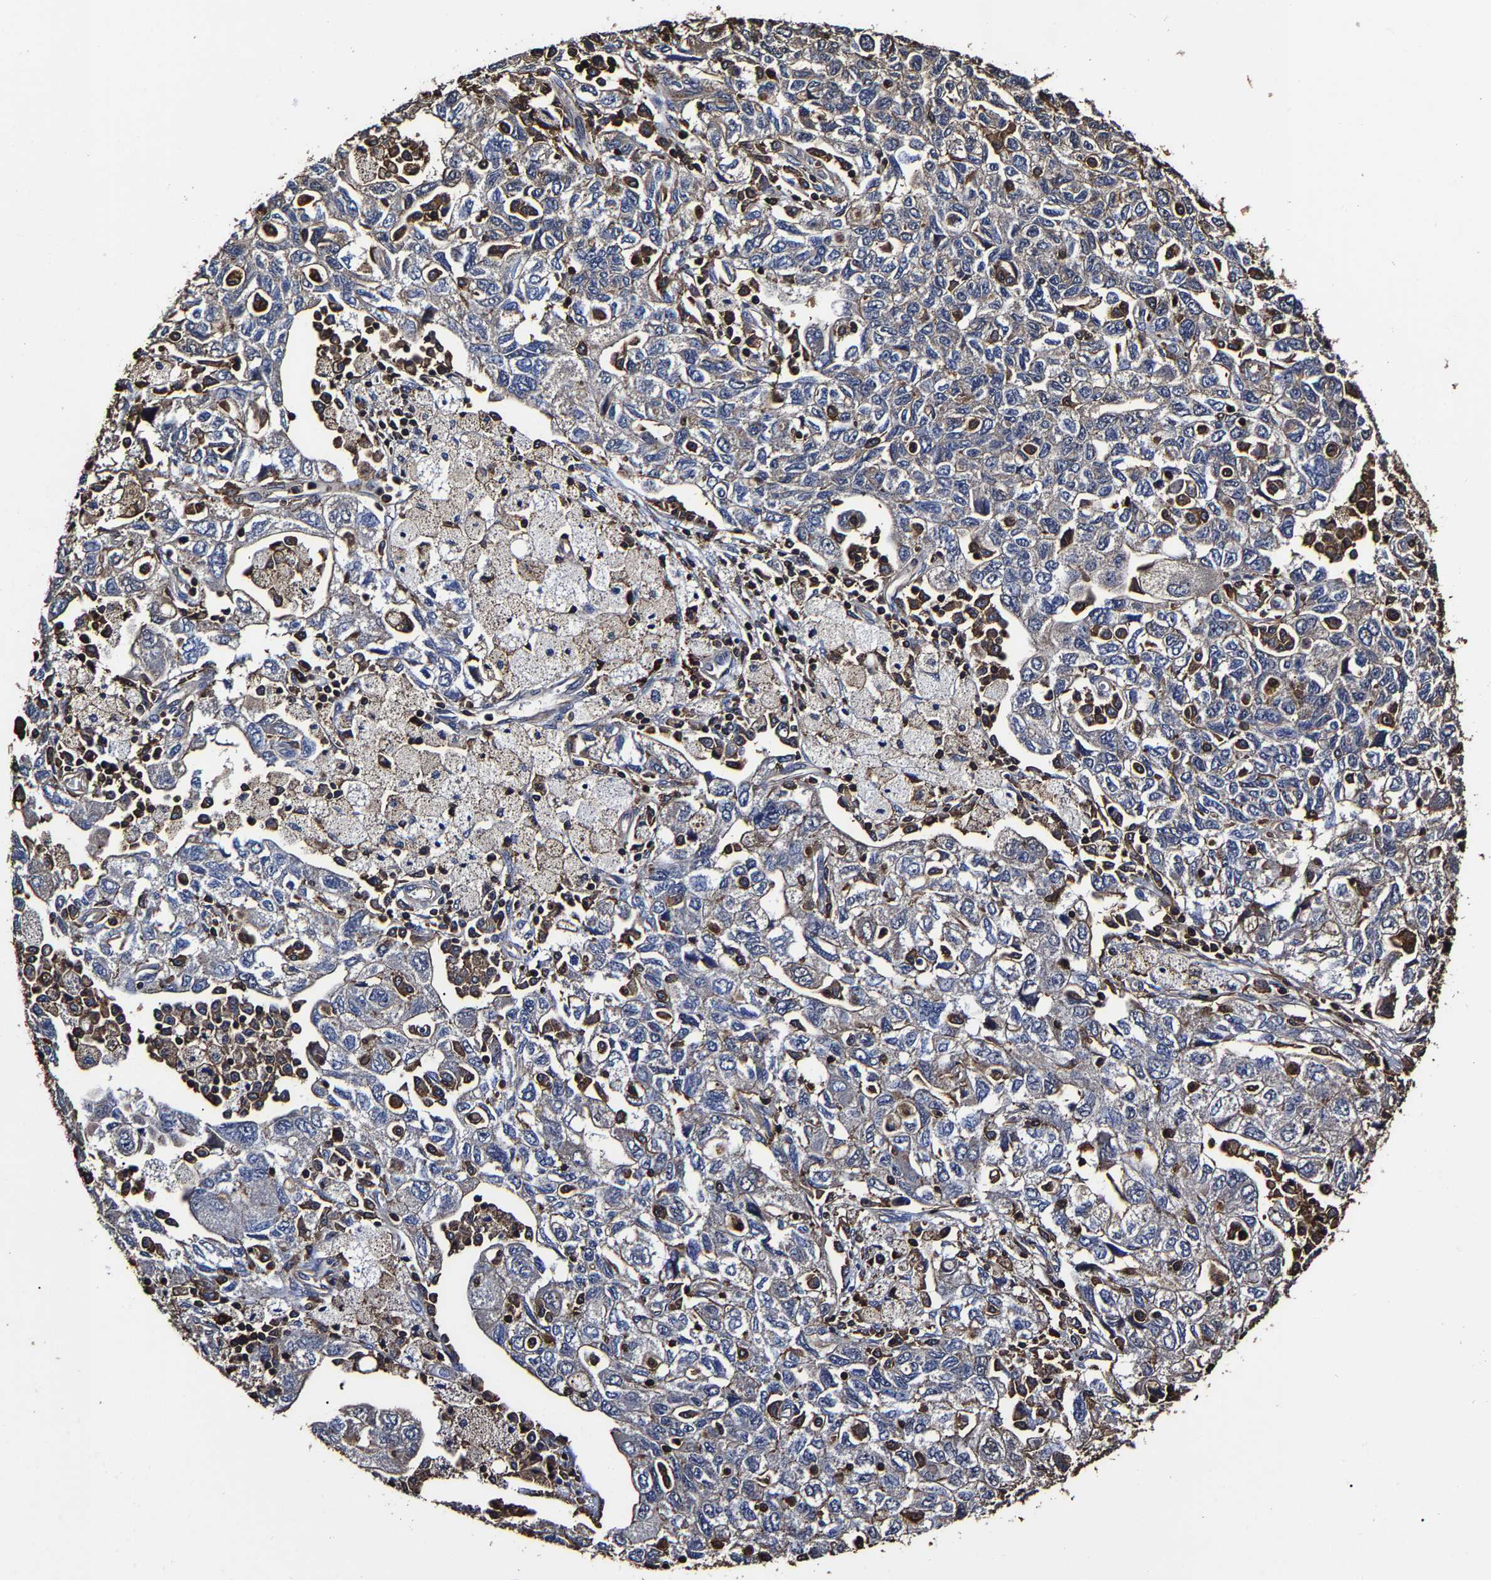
{"staining": {"intensity": "weak", "quantity": "<25%", "location": "cytoplasmic/membranous"}, "tissue": "ovarian cancer", "cell_type": "Tumor cells", "image_type": "cancer", "snomed": [{"axis": "morphology", "description": "Carcinoma, NOS"}, {"axis": "morphology", "description": "Cystadenocarcinoma, serous, NOS"}, {"axis": "topography", "description": "Ovary"}], "caption": "There is no significant positivity in tumor cells of ovarian cancer.", "gene": "SSH3", "patient": {"sex": "female", "age": 69}}